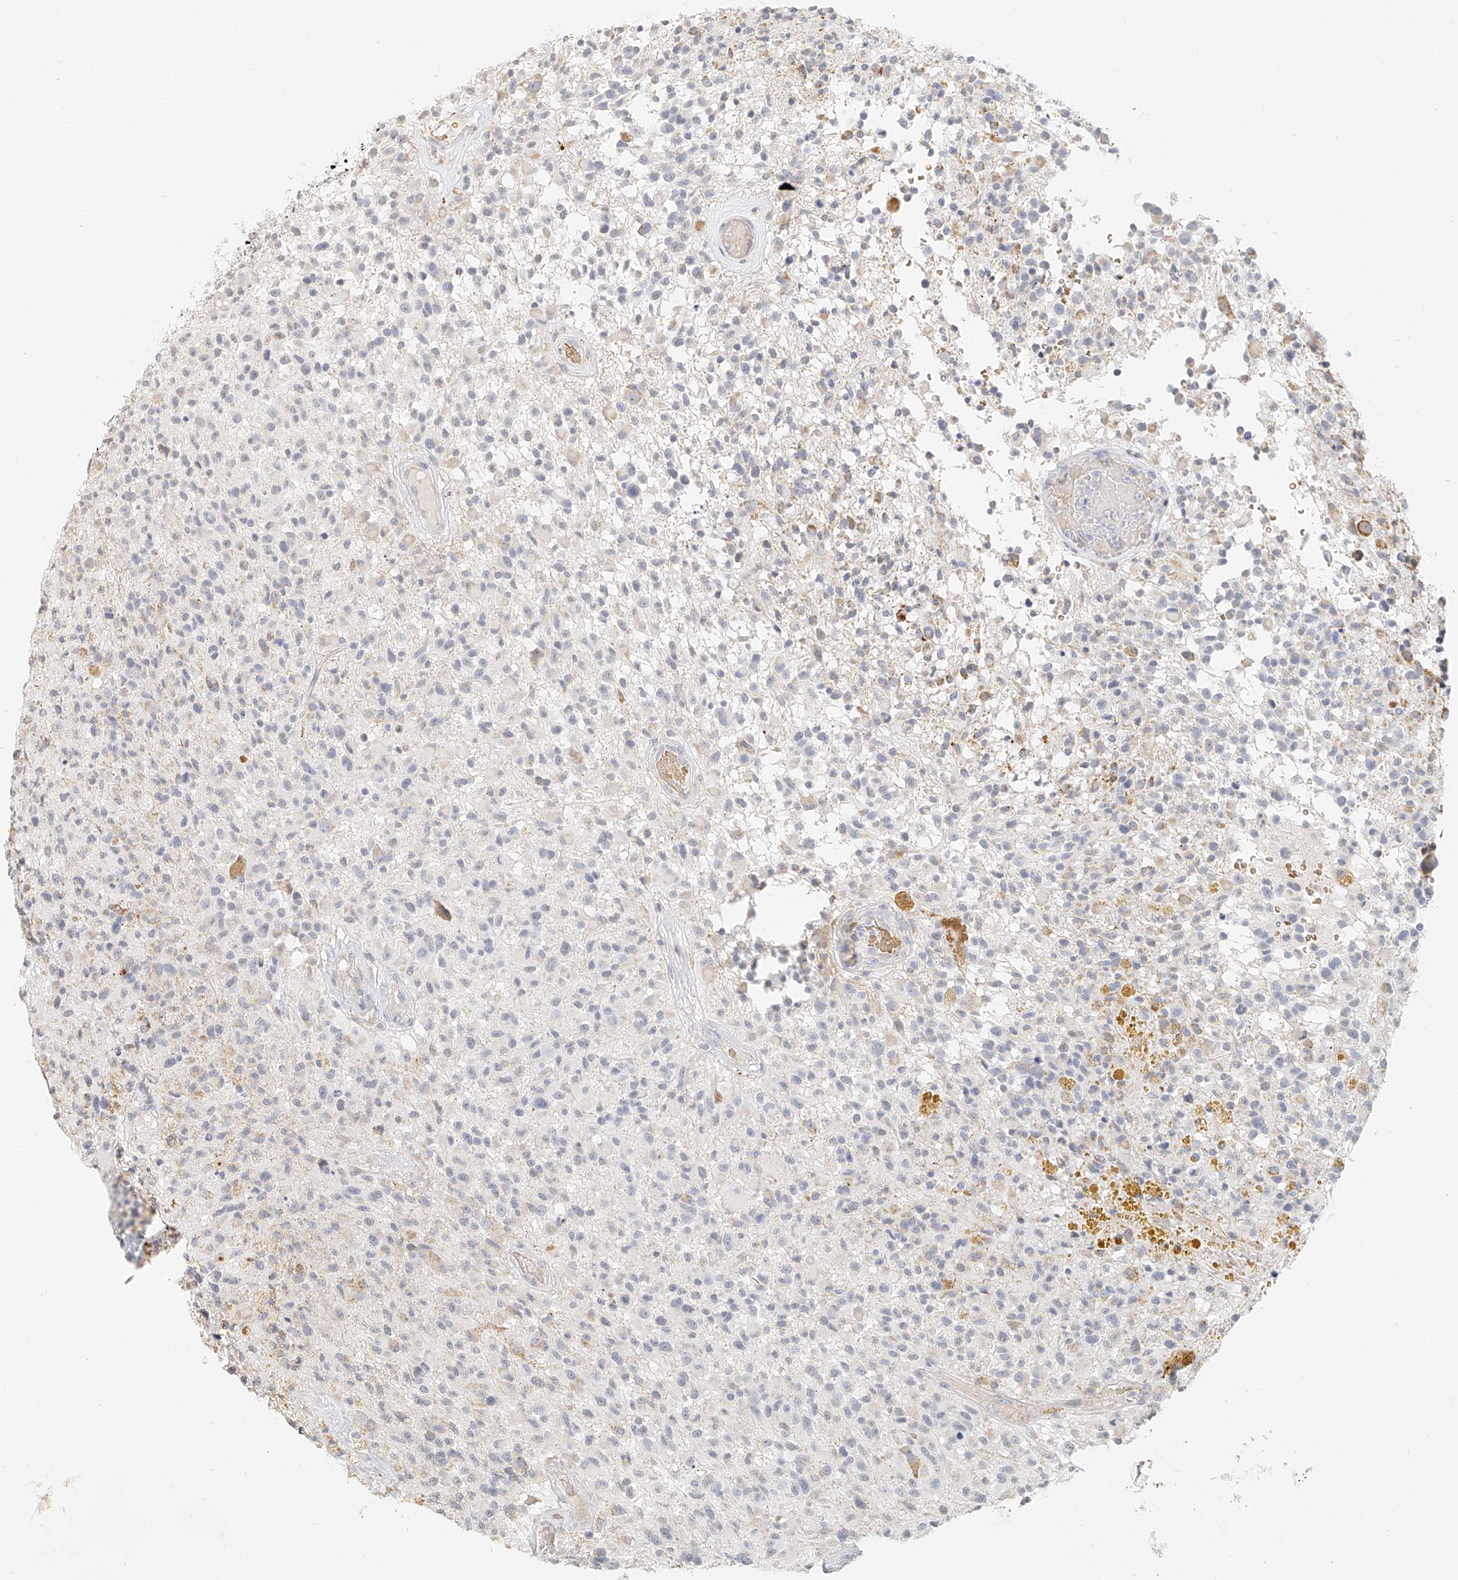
{"staining": {"intensity": "negative", "quantity": "none", "location": "none"}, "tissue": "glioma", "cell_type": "Tumor cells", "image_type": "cancer", "snomed": [{"axis": "morphology", "description": "Glioma, malignant, High grade"}, {"axis": "morphology", "description": "Glioblastoma, NOS"}, {"axis": "topography", "description": "Brain"}], "caption": "Immunohistochemistry of human glioma reveals no expression in tumor cells.", "gene": "CXorf58", "patient": {"sex": "male", "age": 60}}